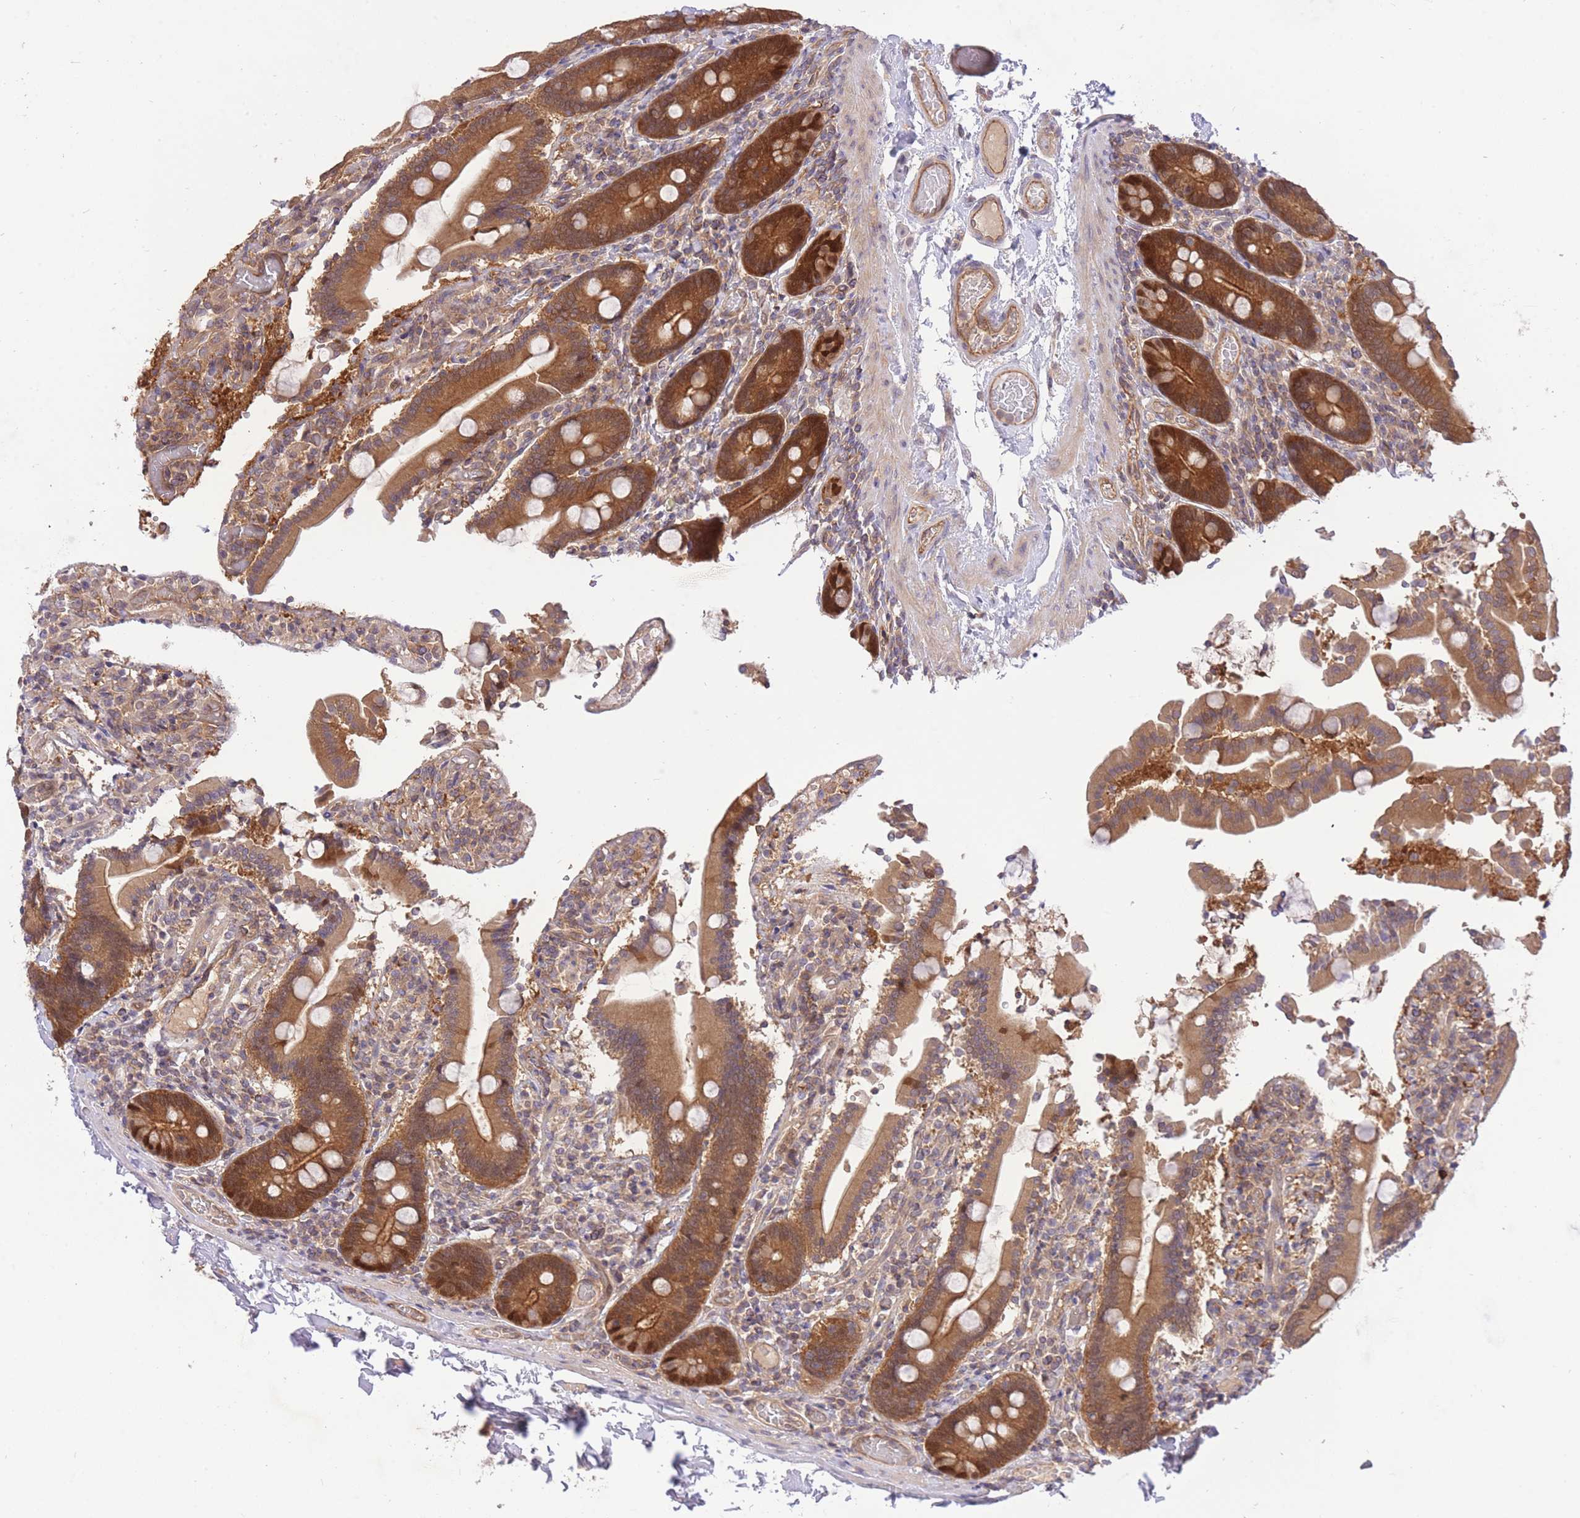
{"staining": {"intensity": "strong", "quantity": ">75%", "location": "cytoplasmic/membranous"}, "tissue": "duodenum", "cell_type": "Glandular cells", "image_type": "normal", "snomed": [{"axis": "morphology", "description": "Normal tissue, NOS"}, {"axis": "topography", "description": "Duodenum"}], "caption": "Immunohistochemistry (IHC) staining of unremarkable duodenum, which reveals high levels of strong cytoplasmic/membranous staining in about >75% of glandular cells indicating strong cytoplasmic/membranous protein positivity. The staining was performed using DAB (3,3'-diaminobenzidine) (brown) for protein detection and nuclei were counterstained in hematoxylin (blue).", "gene": "PREP", "patient": {"sex": "male", "age": 55}}